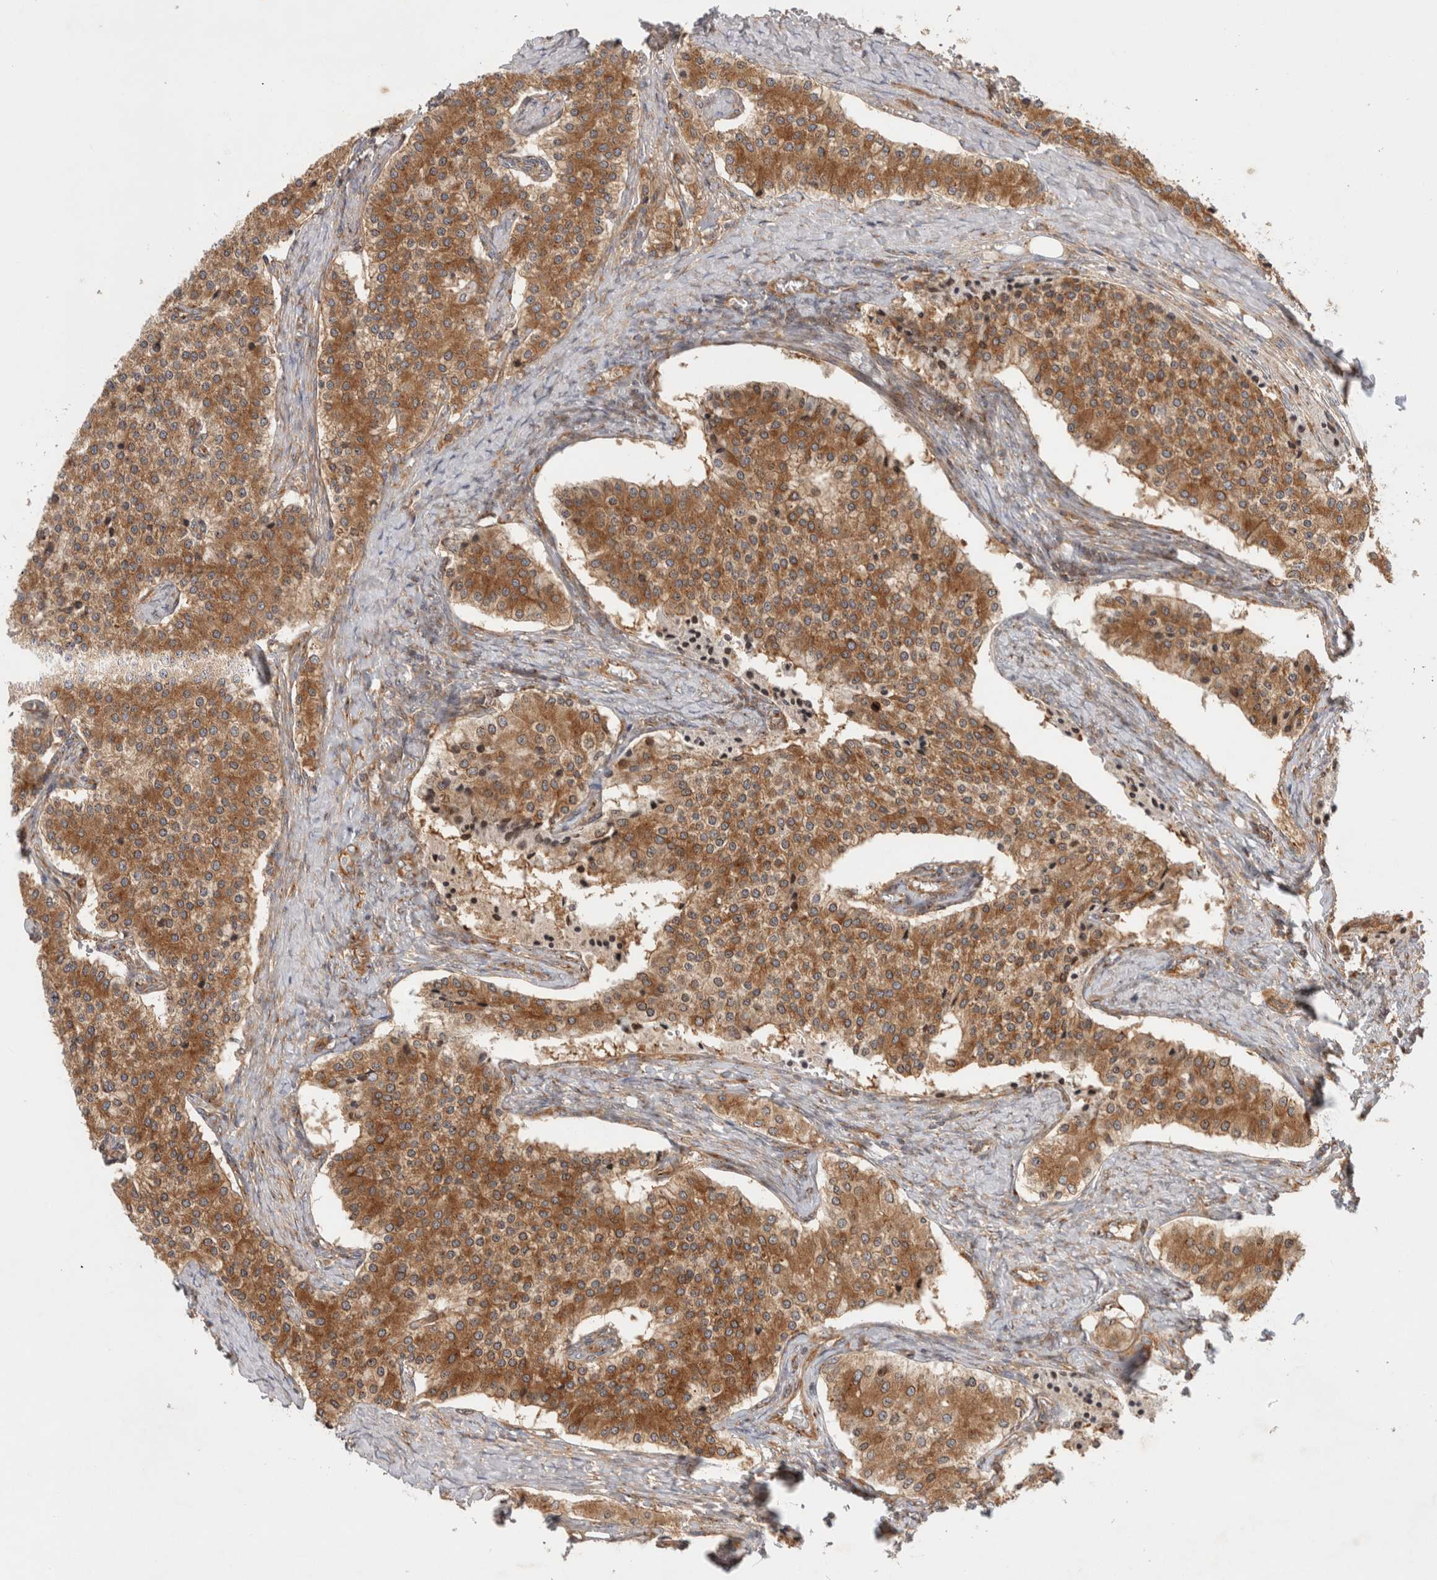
{"staining": {"intensity": "strong", "quantity": ">75%", "location": "cytoplasmic/membranous"}, "tissue": "carcinoid", "cell_type": "Tumor cells", "image_type": "cancer", "snomed": [{"axis": "morphology", "description": "Carcinoid, malignant, NOS"}, {"axis": "topography", "description": "Colon"}], "caption": "Brown immunohistochemical staining in human carcinoid (malignant) shows strong cytoplasmic/membranous positivity in about >75% of tumor cells.", "gene": "GPR150", "patient": {"sex": "female", "age": 52}}